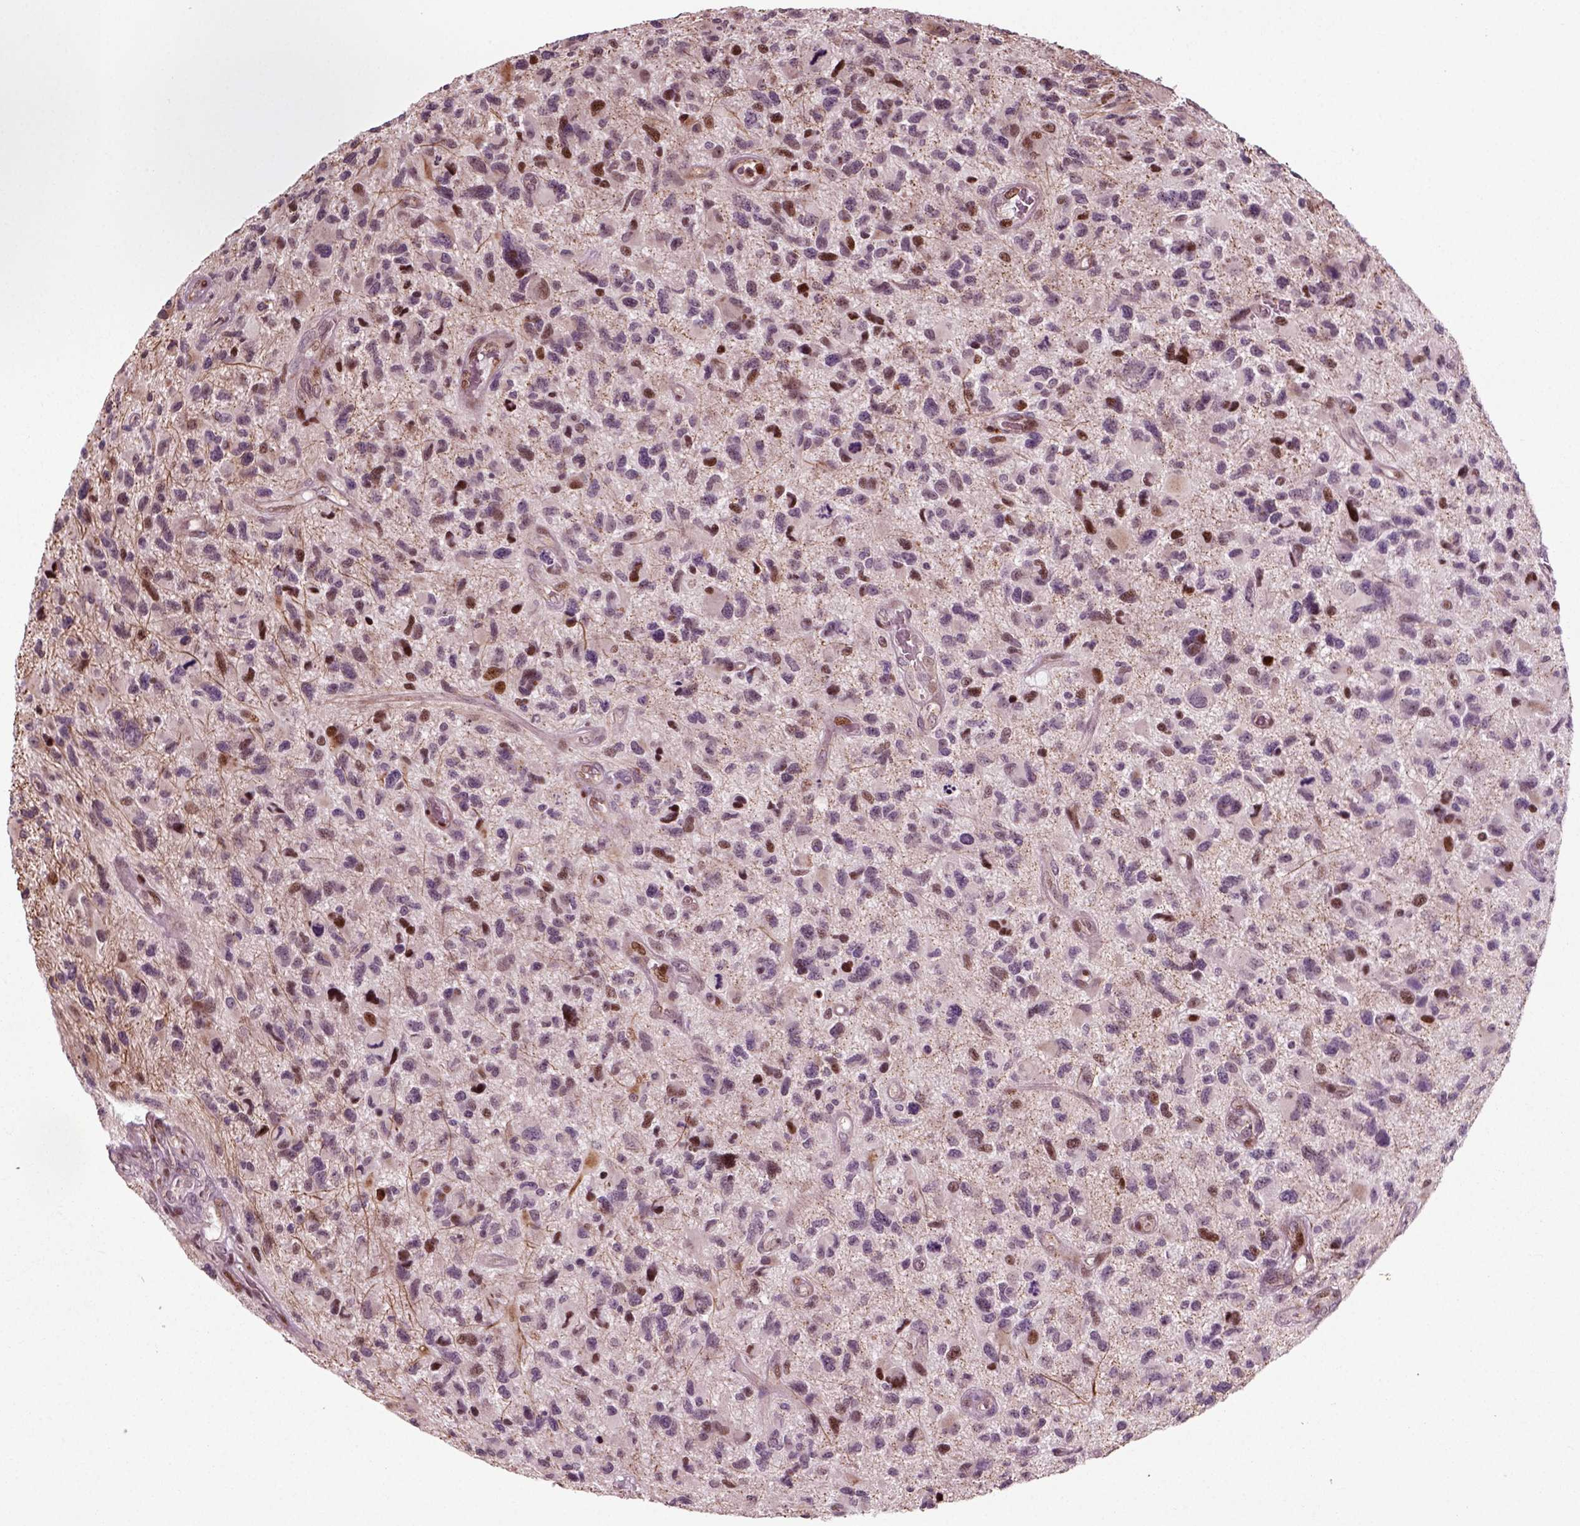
{"staining": {"intensity": "moderate", "quantity": "<25%", "location": "nuclear"}, "tissue": "glioma", "cell_type": "Tumor cells", "image_type": "cancer", "snomed": [{"axis": "morphology", "description": "Glioma, malignant, NOS"}, {"axis": "morphology", "description": "Glioma, malignant, High grade"}, {"axis": "topography", "description": "Brain"}], "caption": "Tumor cells reveal low levels of moderate nuclear expression in approximately <25% of cells in human glioma.", "gene": "CDC14A", "patient": {"sex": "female", "age": 71}}